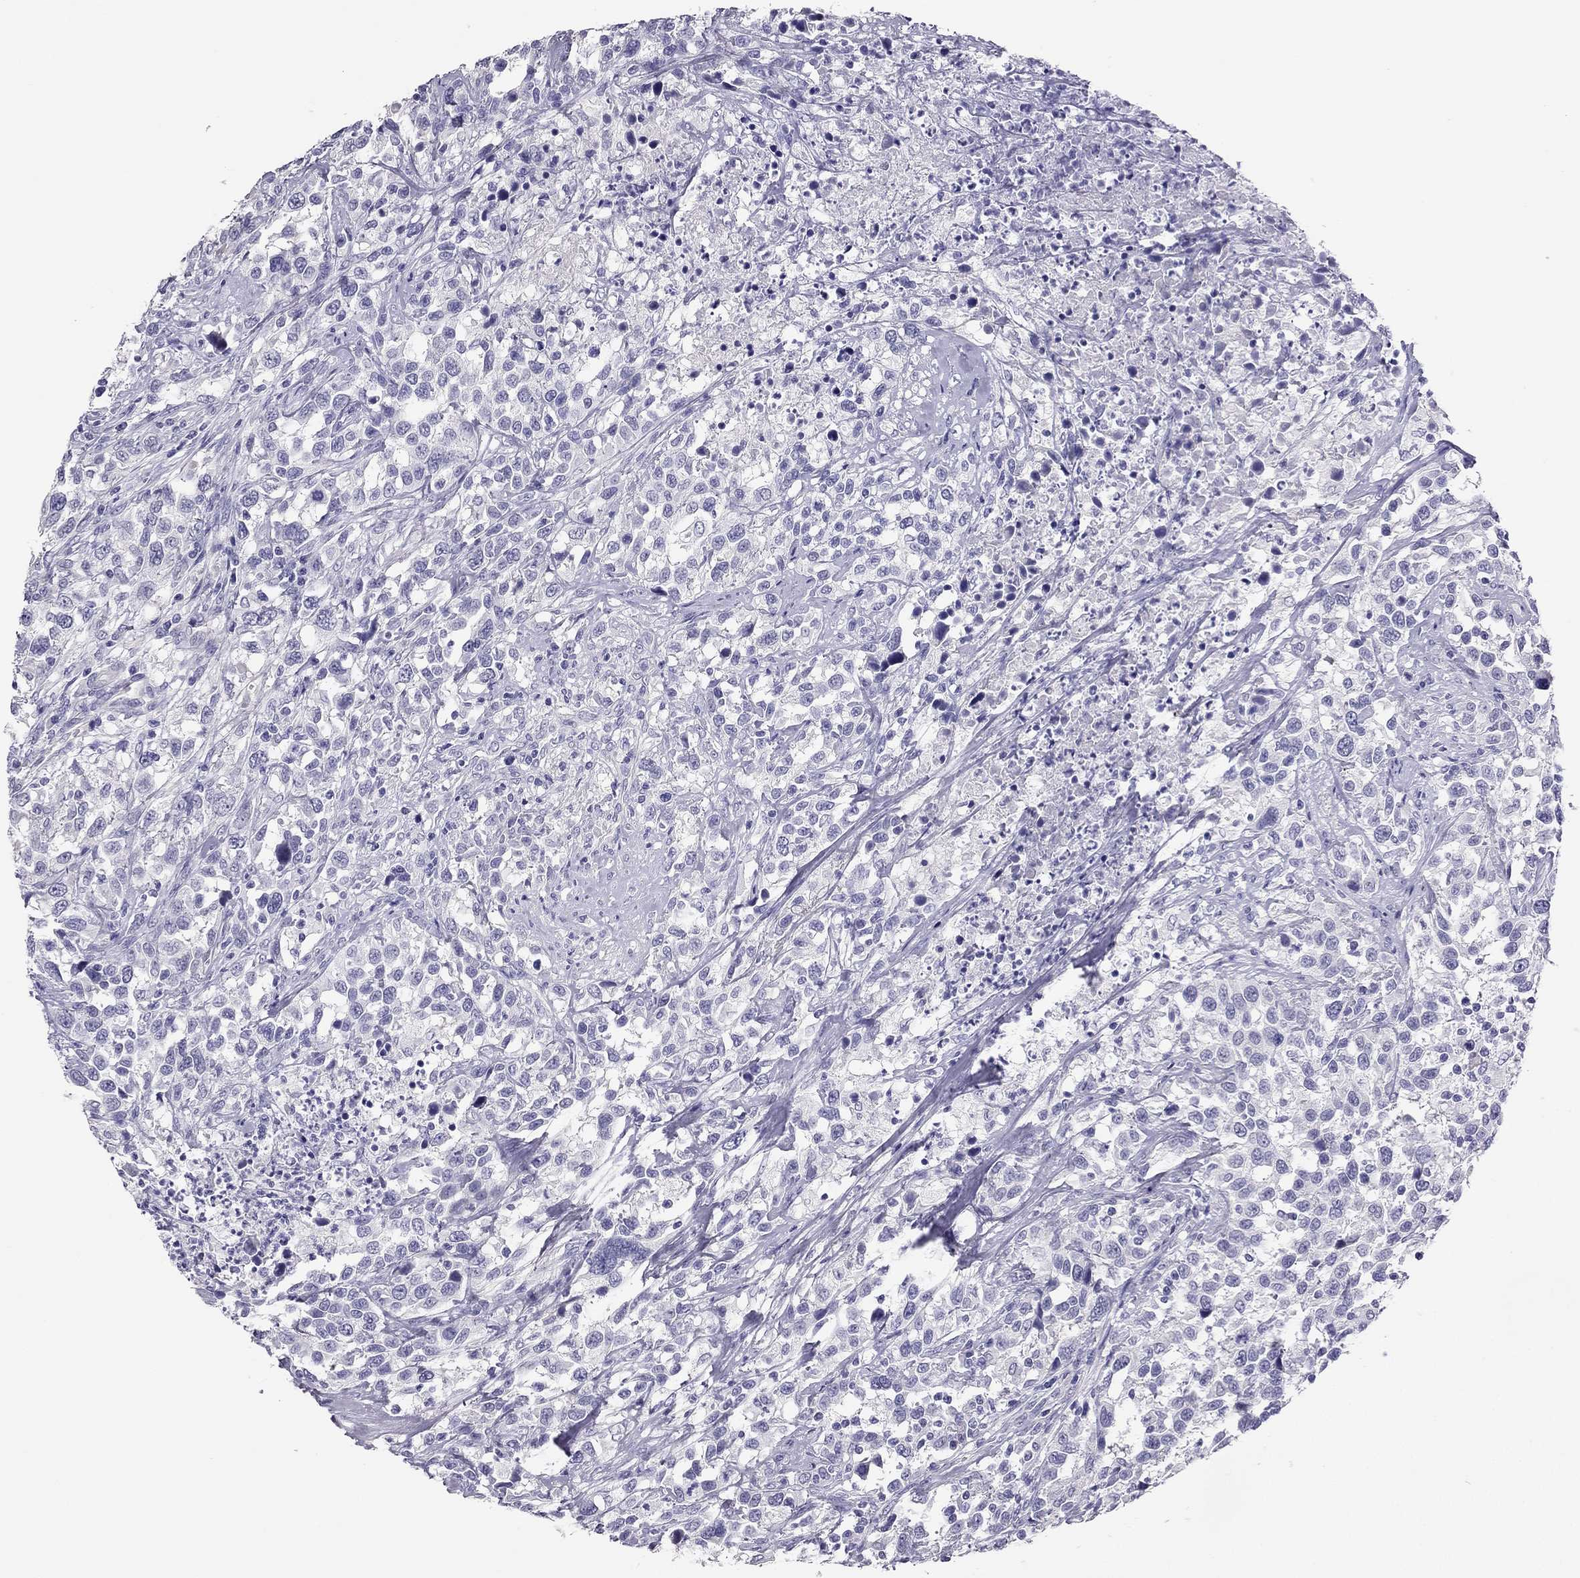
{"staining": {"intensity": "negative", "quantity": "none", "location": "none"}, "tissue": "urothelial cancer", "cell_type": "Tumor cells", "image_type": "cancer", "snomed": [{"axis": "morphology", "description": "Urothelial carcinoma, NOS"}, {"axis": "morphology", "description": "Urothelial carcinoma, High grade"}, {"axis": "topography", "description": "Urinary bladder"}], "caption": "A micrograph of transitional cell carcinoma stained for a protein reveals no brown staining in tumor cells.", "gene": "PDE6A", "patient": {"sex": "female", "age": 64}}